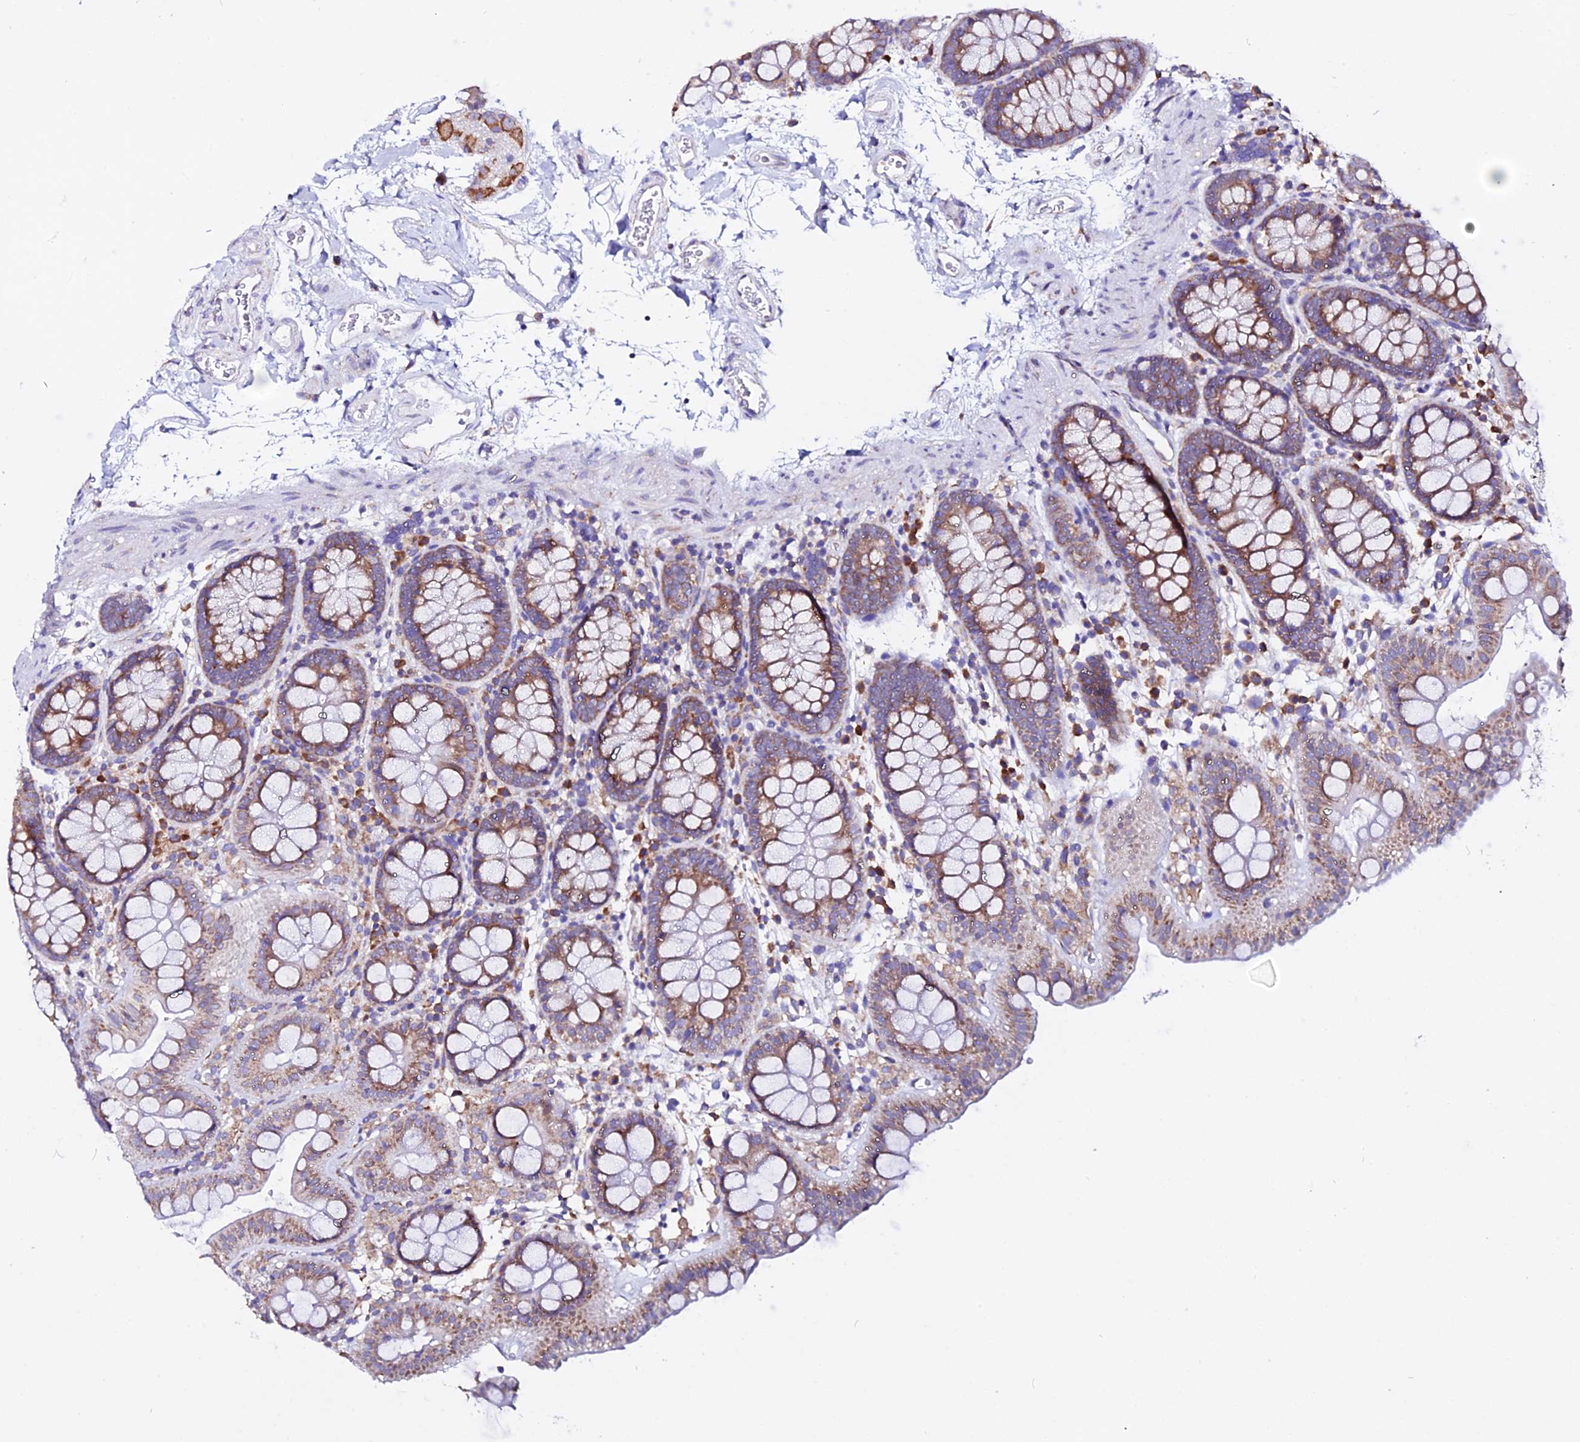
{"staining": {"intensity": "negative", "quantity": "none", "location": "none"}, "tissue": "colon", "cell_type": "Endothelial cells", "image_type": "normal", "snomed": [{"axis": "morphology", "description": "Normal tissue, NOS"}, {"axis": "topography", "description": "Colon"}], "caption": "Protein analysis of unremarkable colon exhibits no significant expression in endothelial cells. (Stains: DAB (3,3'-diaminobenzidine) immunohistochemistry with hematoxylin counter stain, Microscopy: brightfield microscopy at high magnification).", "gene": "EEF1G", "patient": {"sex": "male", "age": 75}}